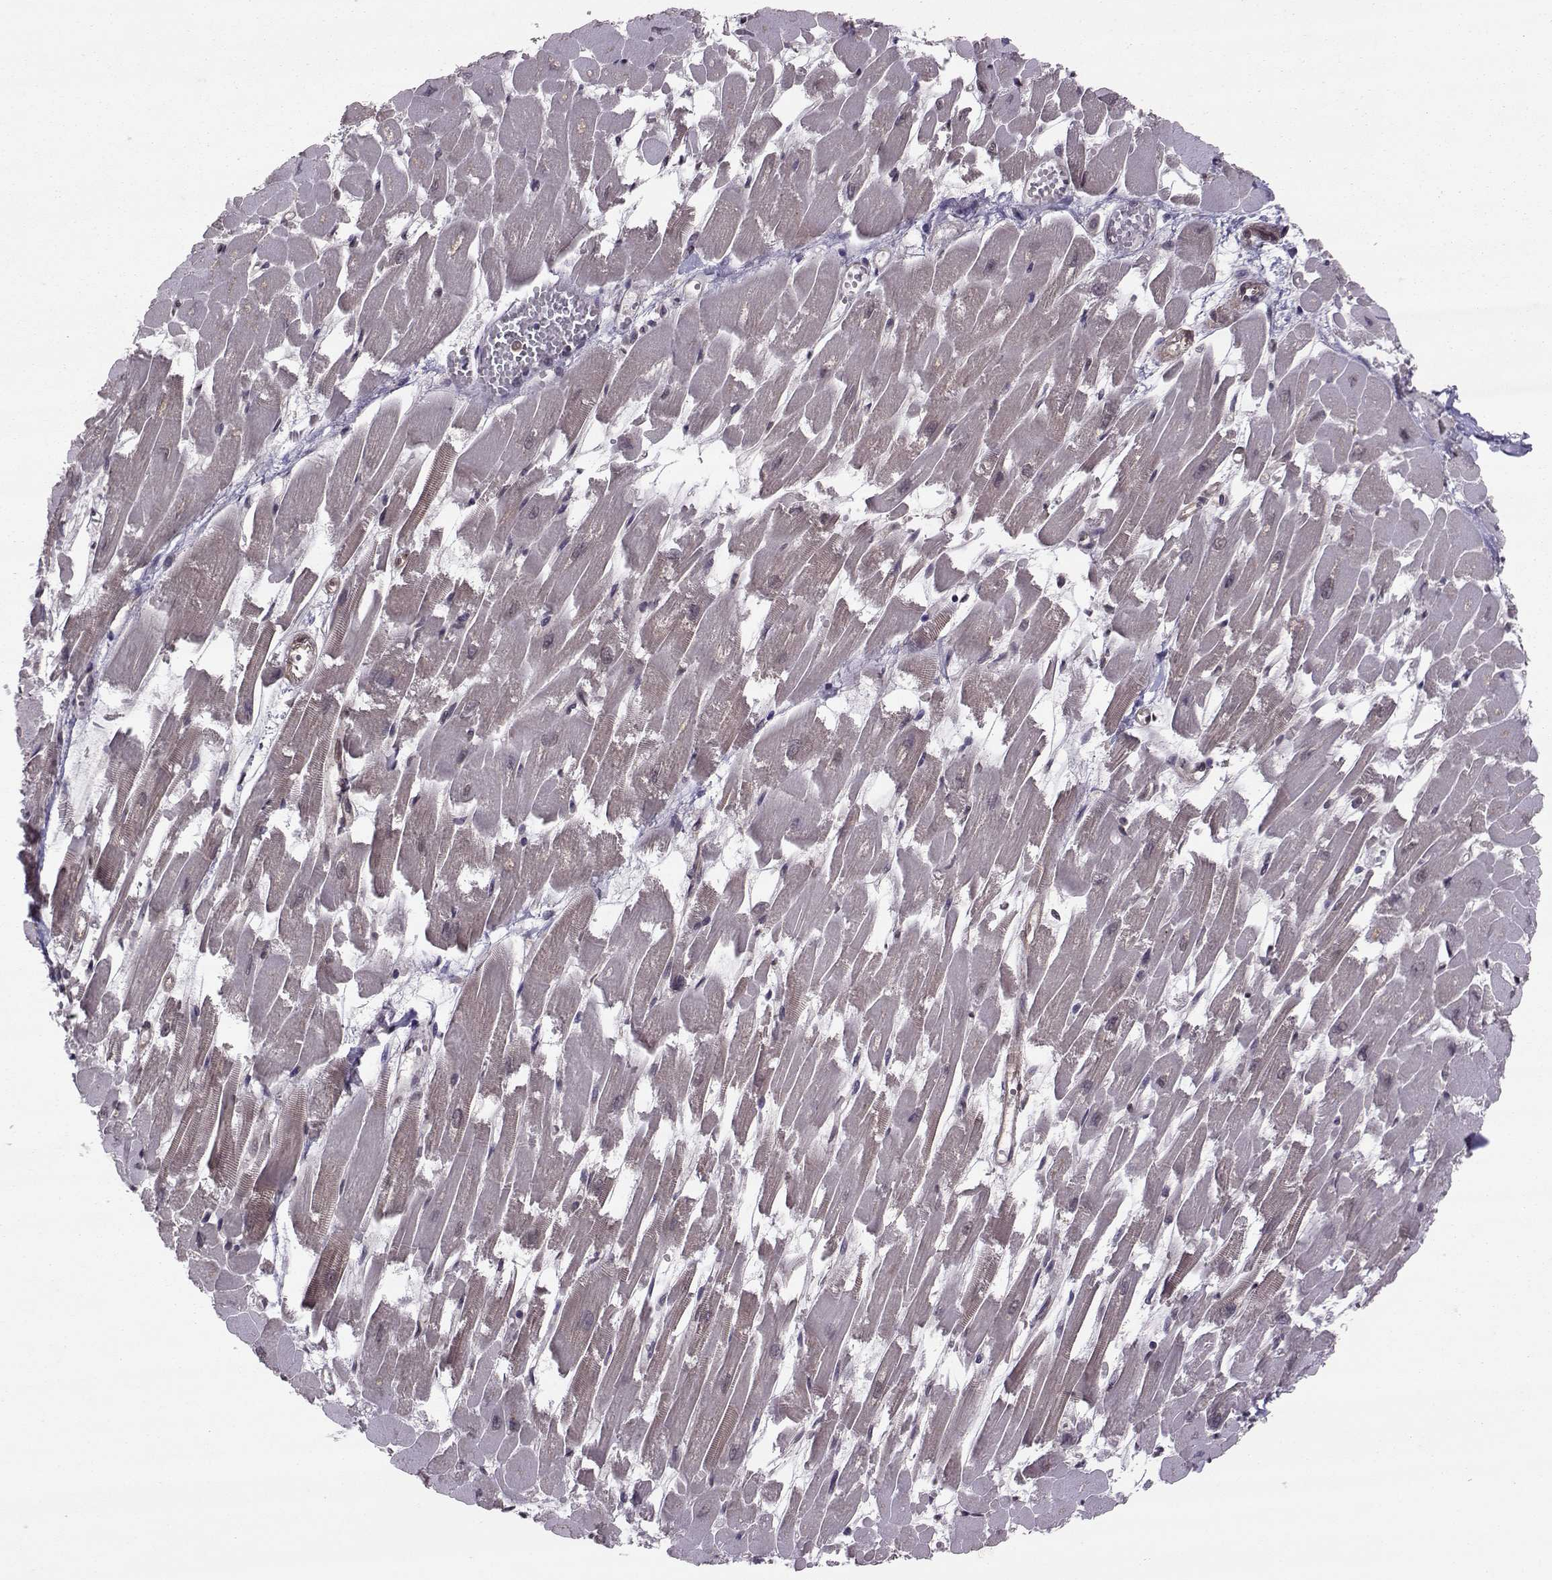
{"staining": {"intensity": "moderate", "quantity": "<25%", "location": "cytoplasmic/membranous"}, "tissue": "heart muscle", "cell_type": "Cardiomyocytes", "image_type": "normal", "snomed": [{"axis": "morphology", "description": "Normal tissue, NOS"}, {"axis": "topography", "description": "Heart"}], "caption": "Cardiomyocytes reveal low levels of moderate cytoplasmic/membranous positivity in approximately <25% of cells in benign heart muscle. (Brightfield microscopy of DAB IHC at high magnification).", "gene": "PPP2R2A", "patient": {"sex": "female", "age": 52}}